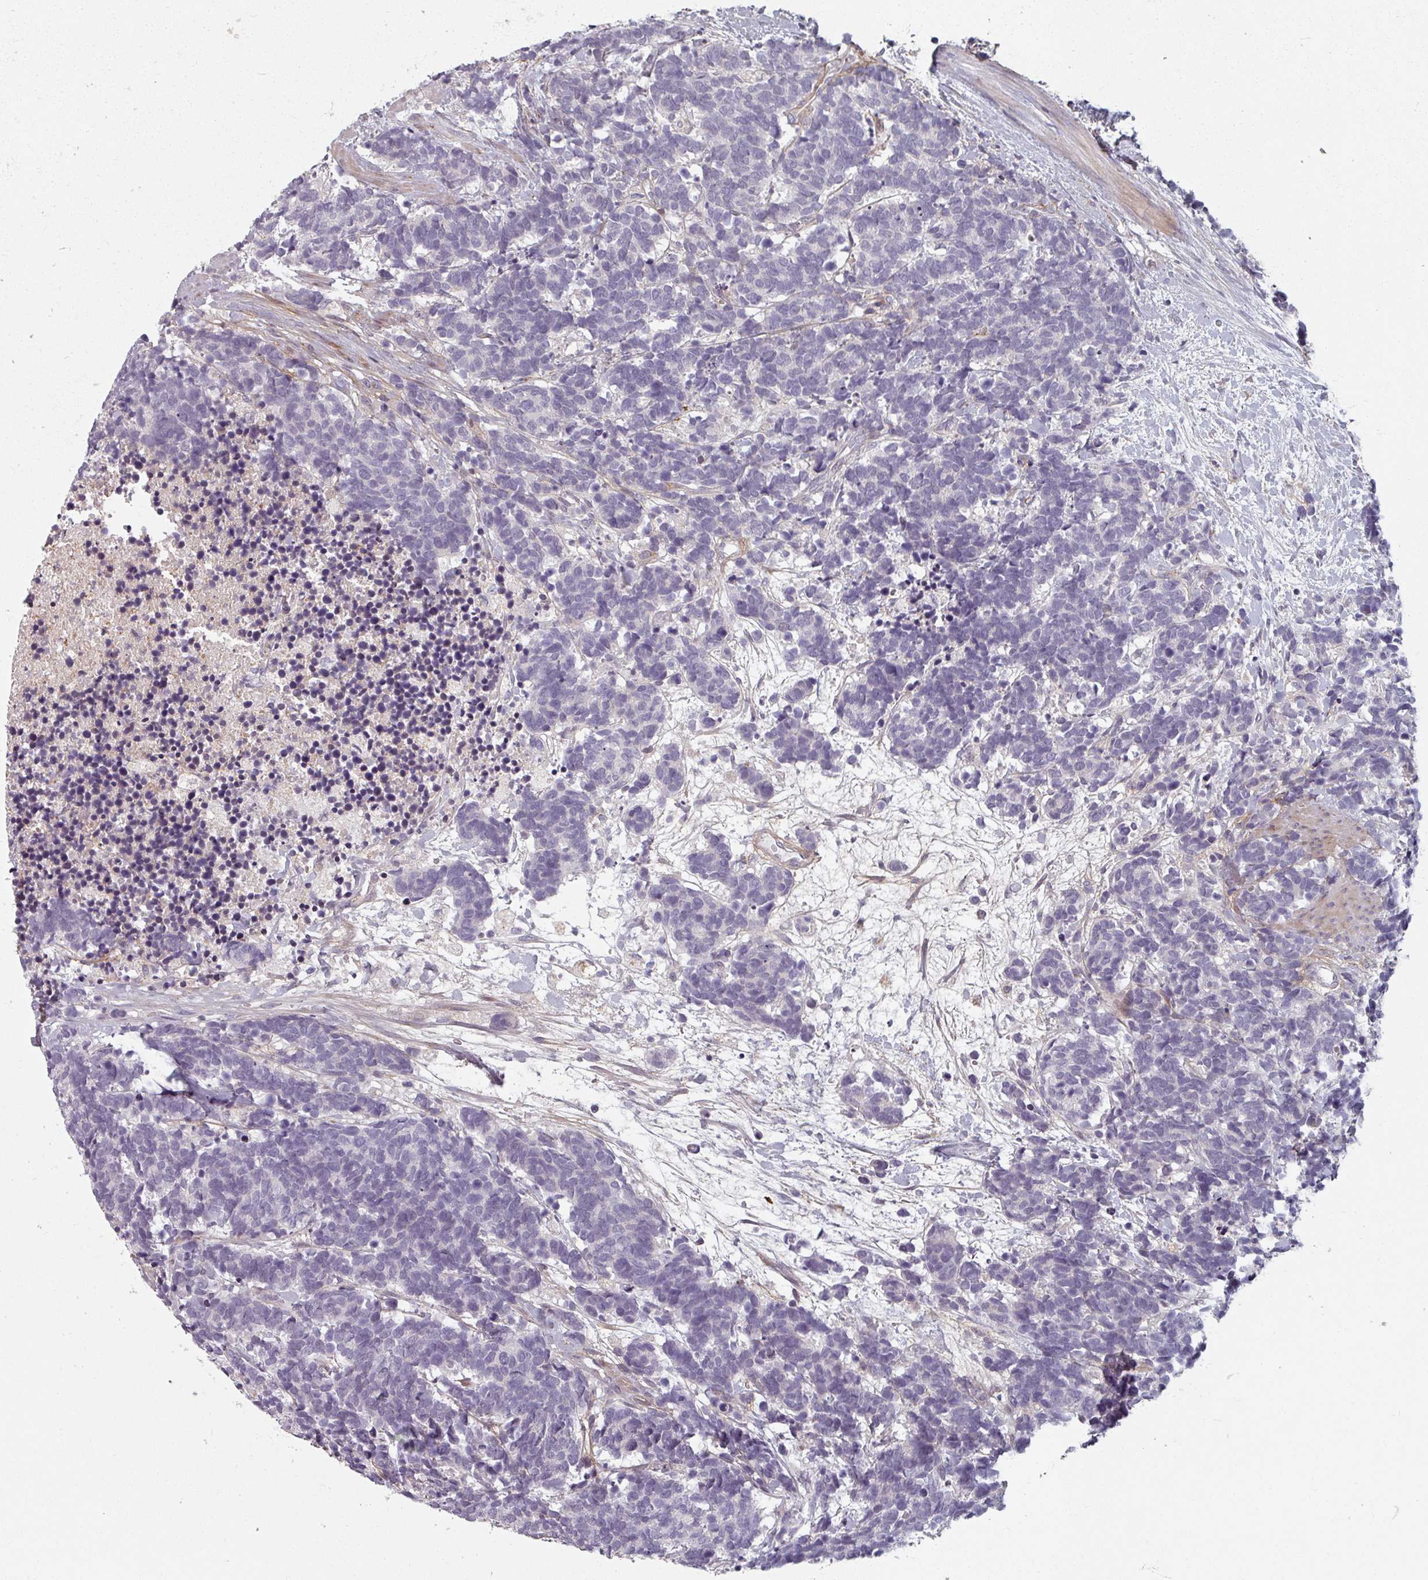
{"staining": {"intensity": "negative", "quantity": "none", "location": "none"}, "tissue": "carcinoid", "cell_type": "Tumor cells", "image_type": "cancer", "snomed": [{"axis": "morphology", "description": "Carcinoma, NOS"}, {"axis": "morphology", "description": "Carcinoid, malignant, NOS"}, {"axis": "topography", "description": "Prostate"}], "caption": "A high-resolution histopathology image shows immunohistochemistry (IHC) staining of carcinoid, which shows no significant positivity in tumor cells.", "gene": "CYB5RL", "patient": {"sex": "male", "age": 57}}